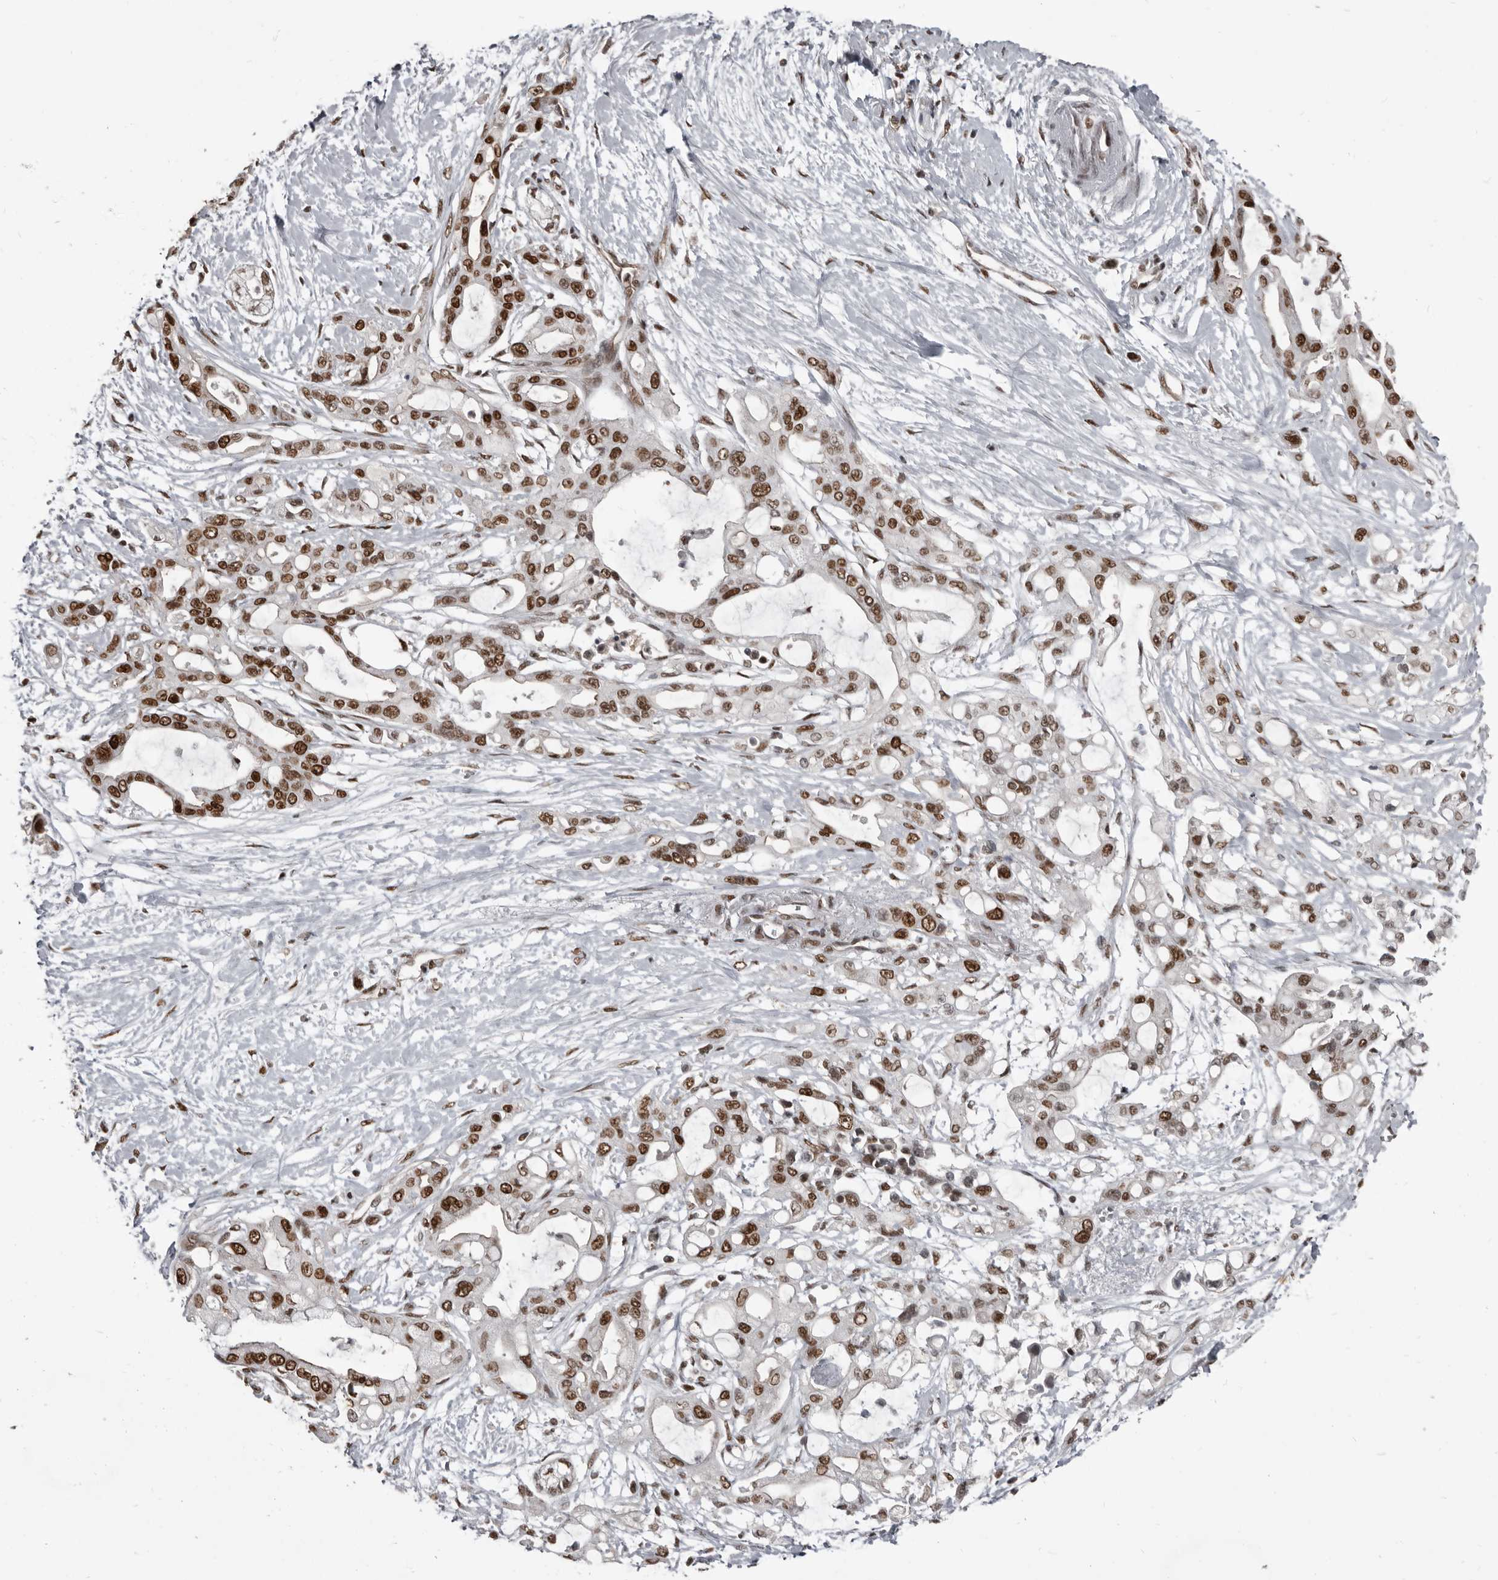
{"staining": {"intensity": "strong", "quantity": ">75%", "location": "nuclear"}, "tissue": "pancreatic cancer", "cell_type": "Tumor cells", "image_type": "cancer", "snomed": [{"axis": "morphology", "description": "Adenocarcinoma, NOS"}, {"axis": "topography", "description": "Pancreas"}], "caption": "The micrograph exhibits staining of pancreatic adenocarcinoma, revealing strong nuclear protein positivity (brown color) within tumor cells.", "gene": "CHD1L", "patient": {"sex": "male", "age": 68}}